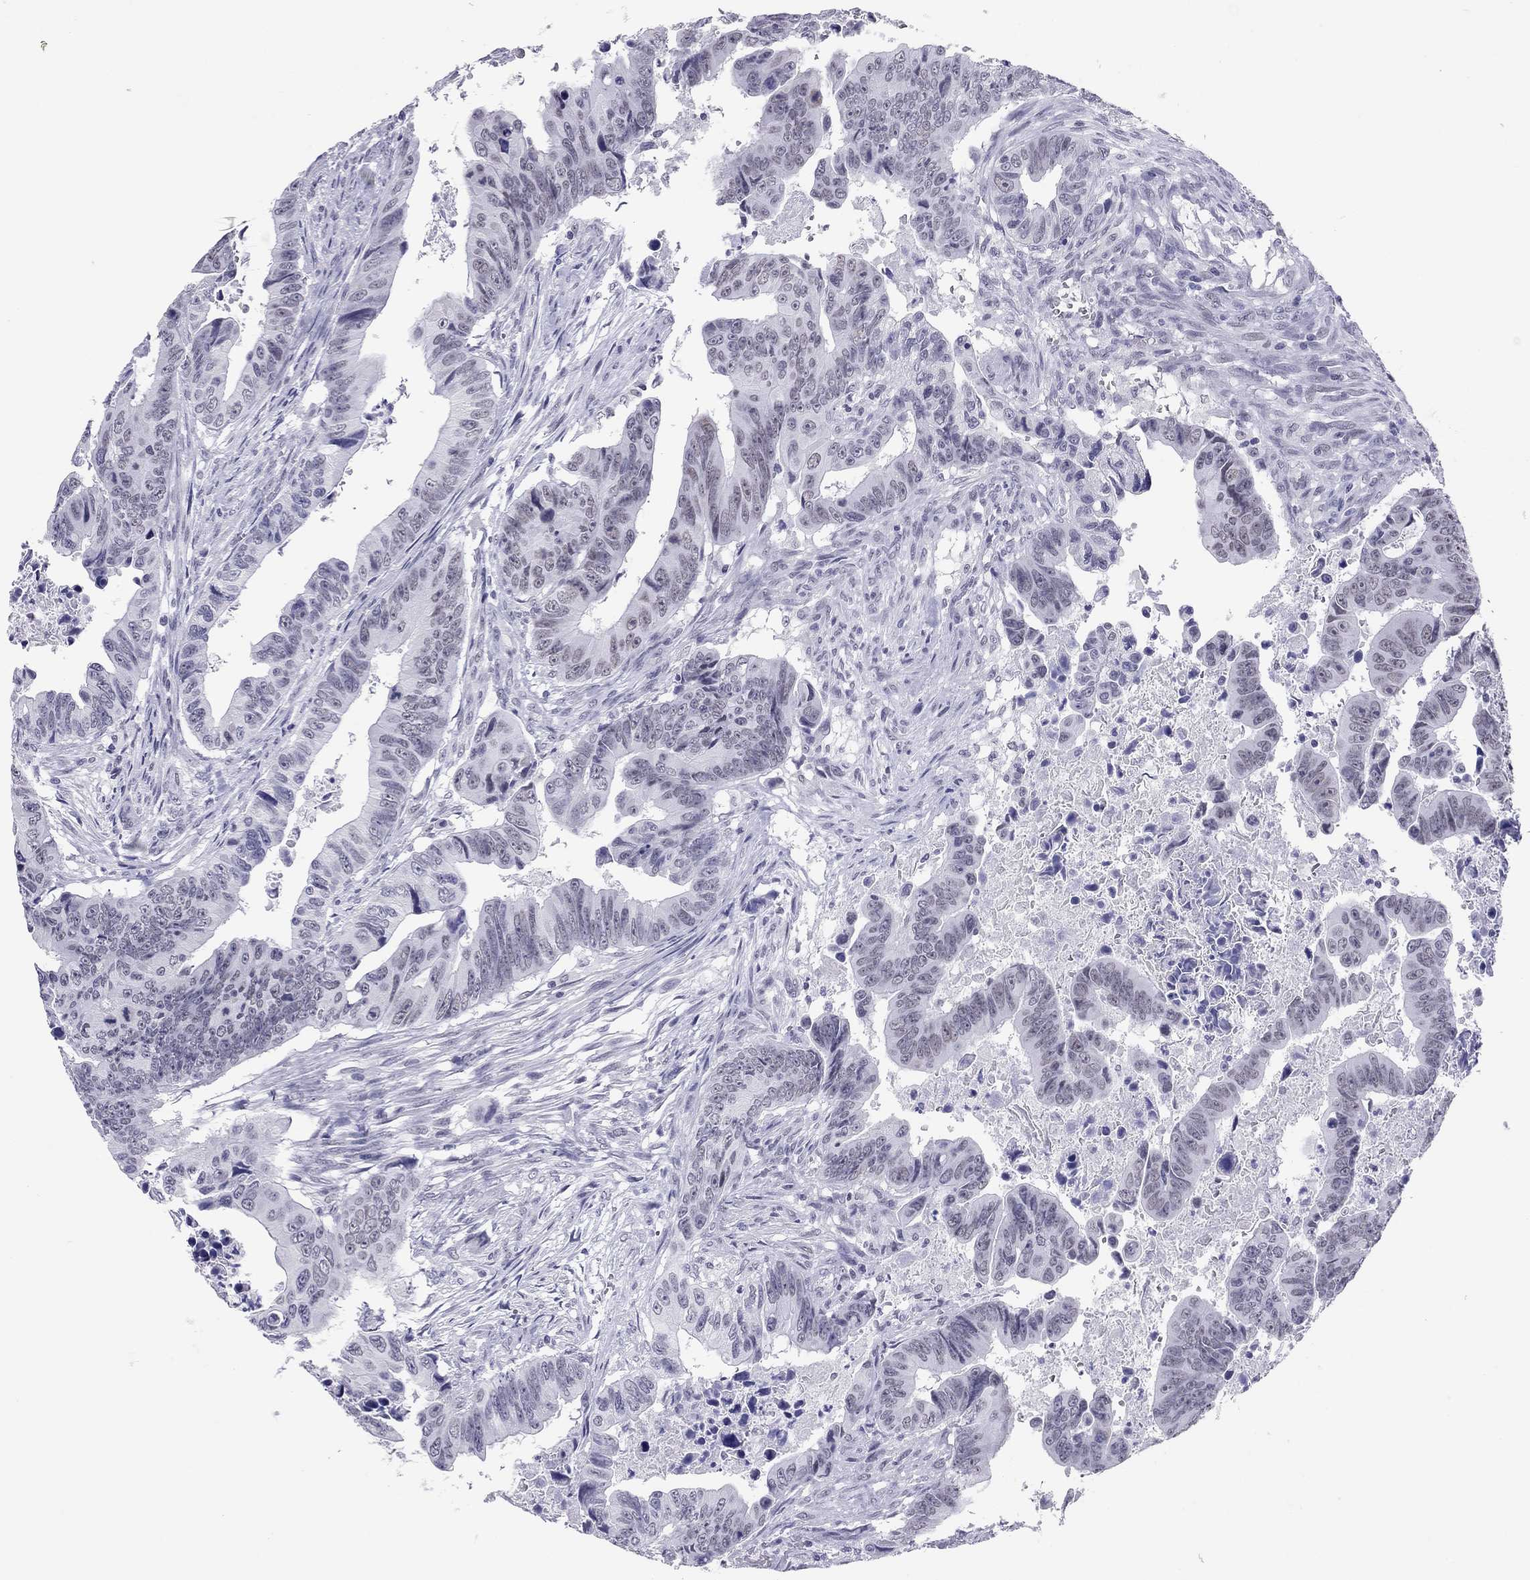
{"staining": {"intensity": "negative", "quantity": "none", "location": "none"}, "tissue": "colorectal cancer", "cell_type": "Tumor cells", "image_type": "cancer", "snomed": [{"axis": "morphology", "description": "Adenocarcinoma, NOS"}, {"axis": "topography", "description": "Colon"}], "caption": "This is a micrograph of immunohistochemistry staining of colorectal cancer, which shows no expression in tumor cells.", "gene": "JHY", "patient": {"sex": "female", "age": 87}}